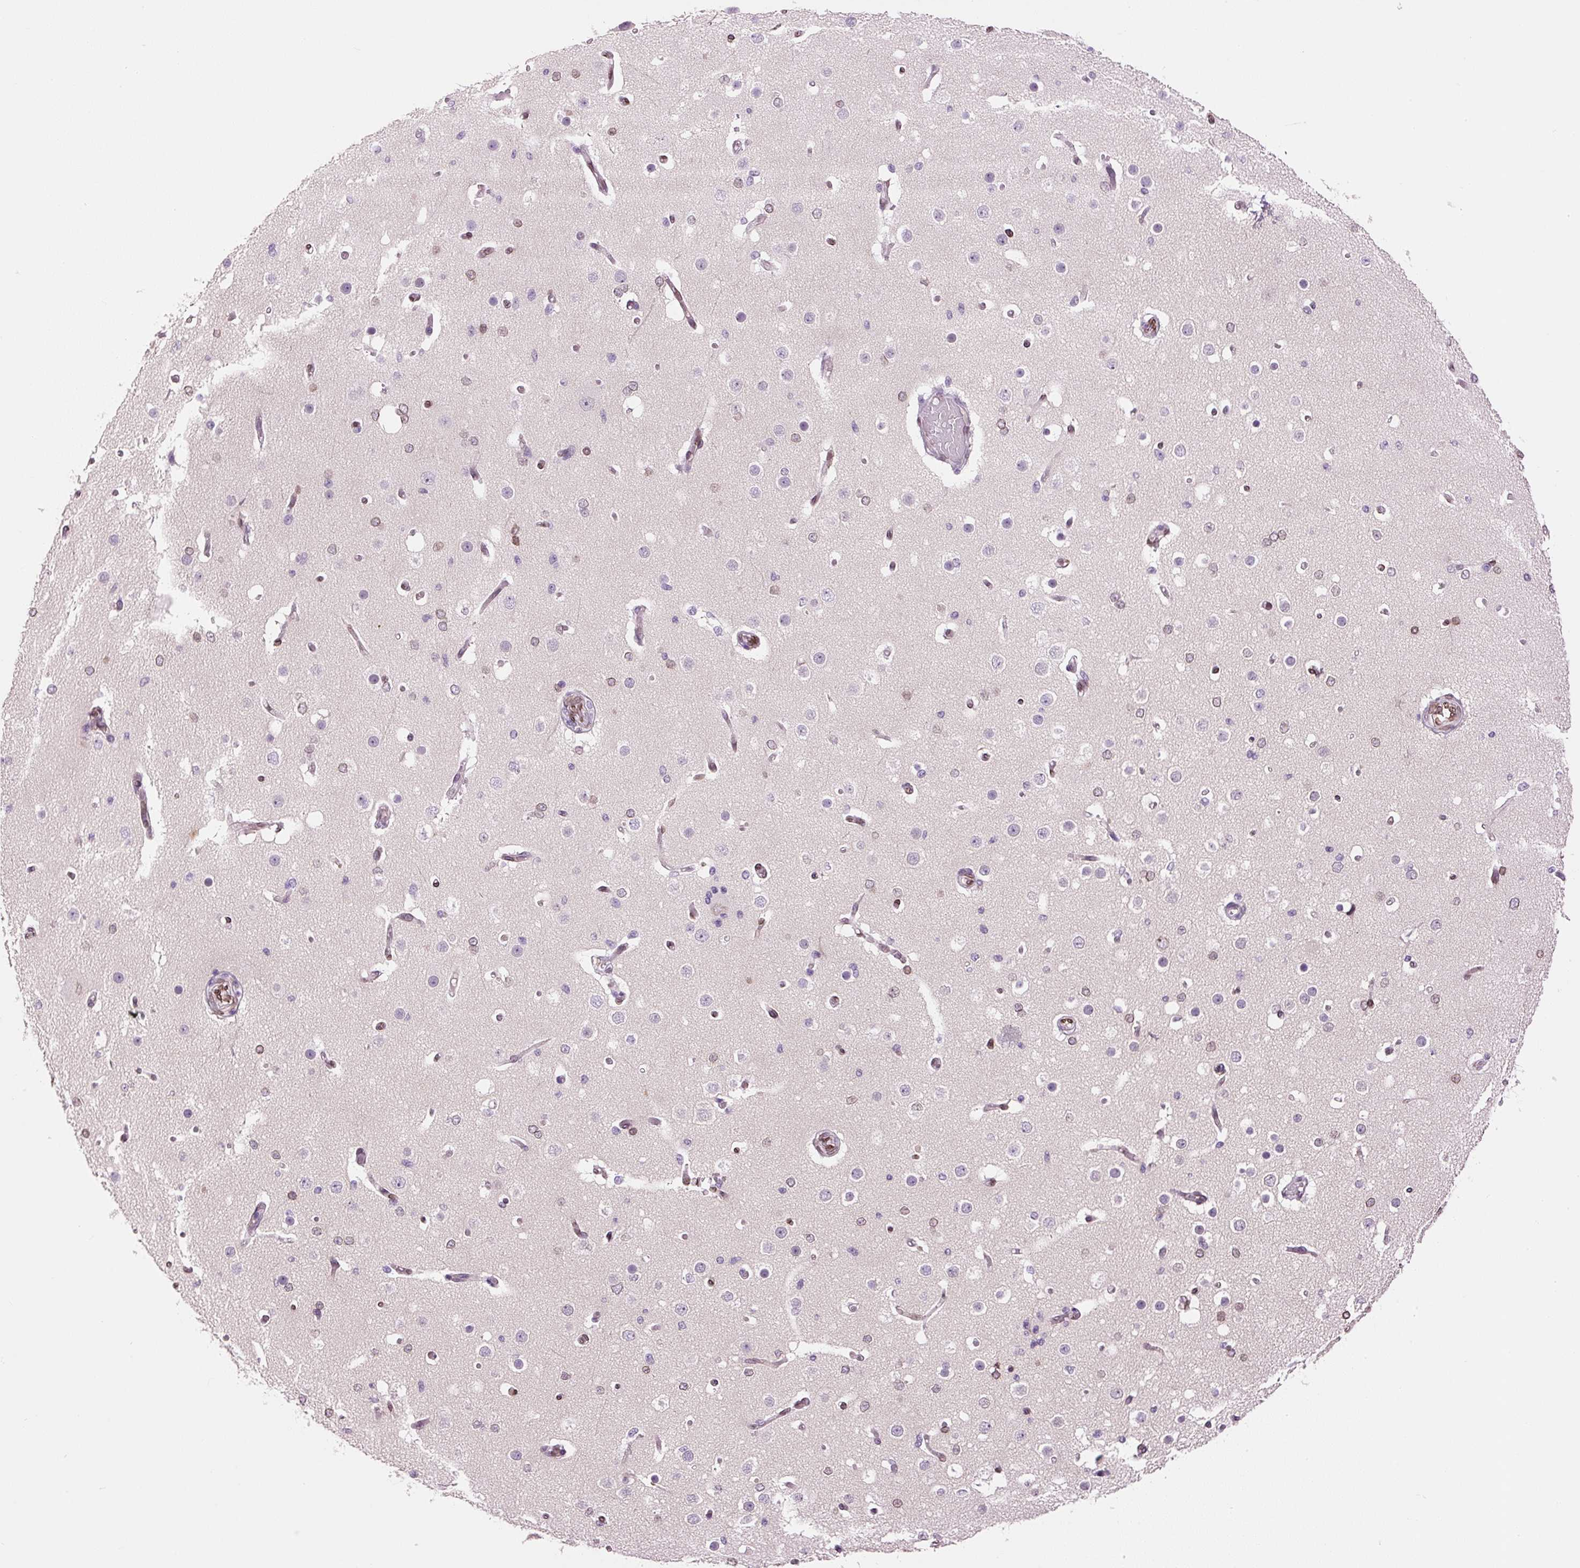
{"staining": {"intensity": "moderate", "quantity": "<25%", "location": "nuclear"}, "tissue": "cerebral cortex", "cell_type": "Endothelial cells", "image_type": "normal", "snomed": [{"axis": "morphology", "description": "Normal tissue, NOS"}, {"axis": "morphology", "description": "Inflammation, NOS"}, {"axis": "topography", "description": "Cerebral cortex"}], "caption": "Protein expression by IHC shows moderate nuclear positivity in approximately <25% of endothelial cells in normal cerebral cortex.", "gene": "ZNF224", "patient": {"sex": "male", "age": 6}}